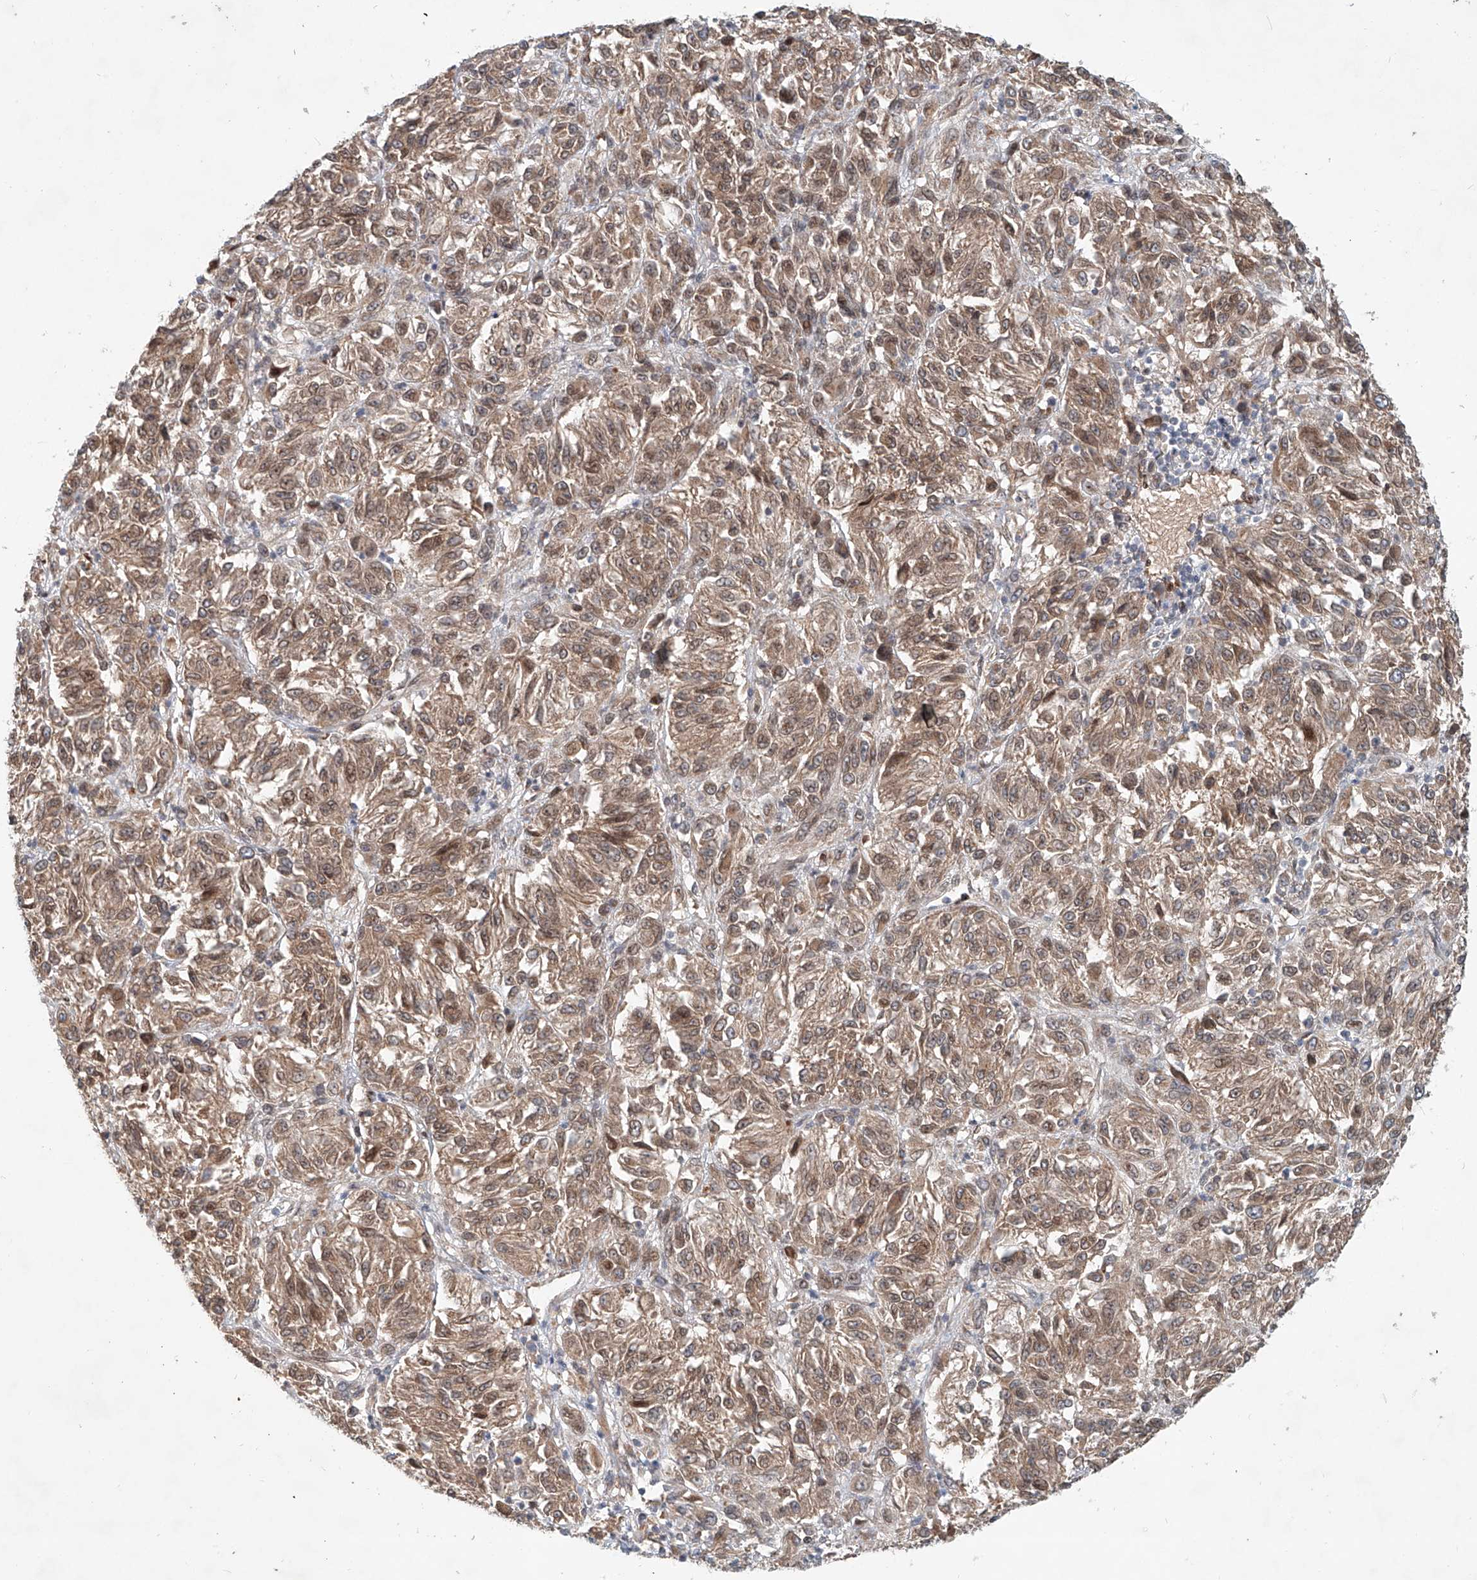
{"staining": {"intensity": "weak", "quantity": ">75%", "location": "cytoplasmic/membranous,nuclear"}, "tissue": "melanoma", "cell_type": "Tumor cells", "image_type": "cancer", "snomed": [{"axis": "morphology", "description": "Malignant melanoma, Metastatic site"}, {"axis": "topography", "description": "Lung"}], "caption": "Immunohistochemistry image of neoplastic tissue: human malignant melanoma (metastatic site) stained using immunohistochemistry (IHC) shows low levels of weak protein expression localized specifically in the cytoplasmic/membranous and nuclear of tumor cells, appearing as a cytoplasmic/membranous and nuclear brown color.", "gene": "SASH1", "patient": {"sex": "male", "age": 64}}